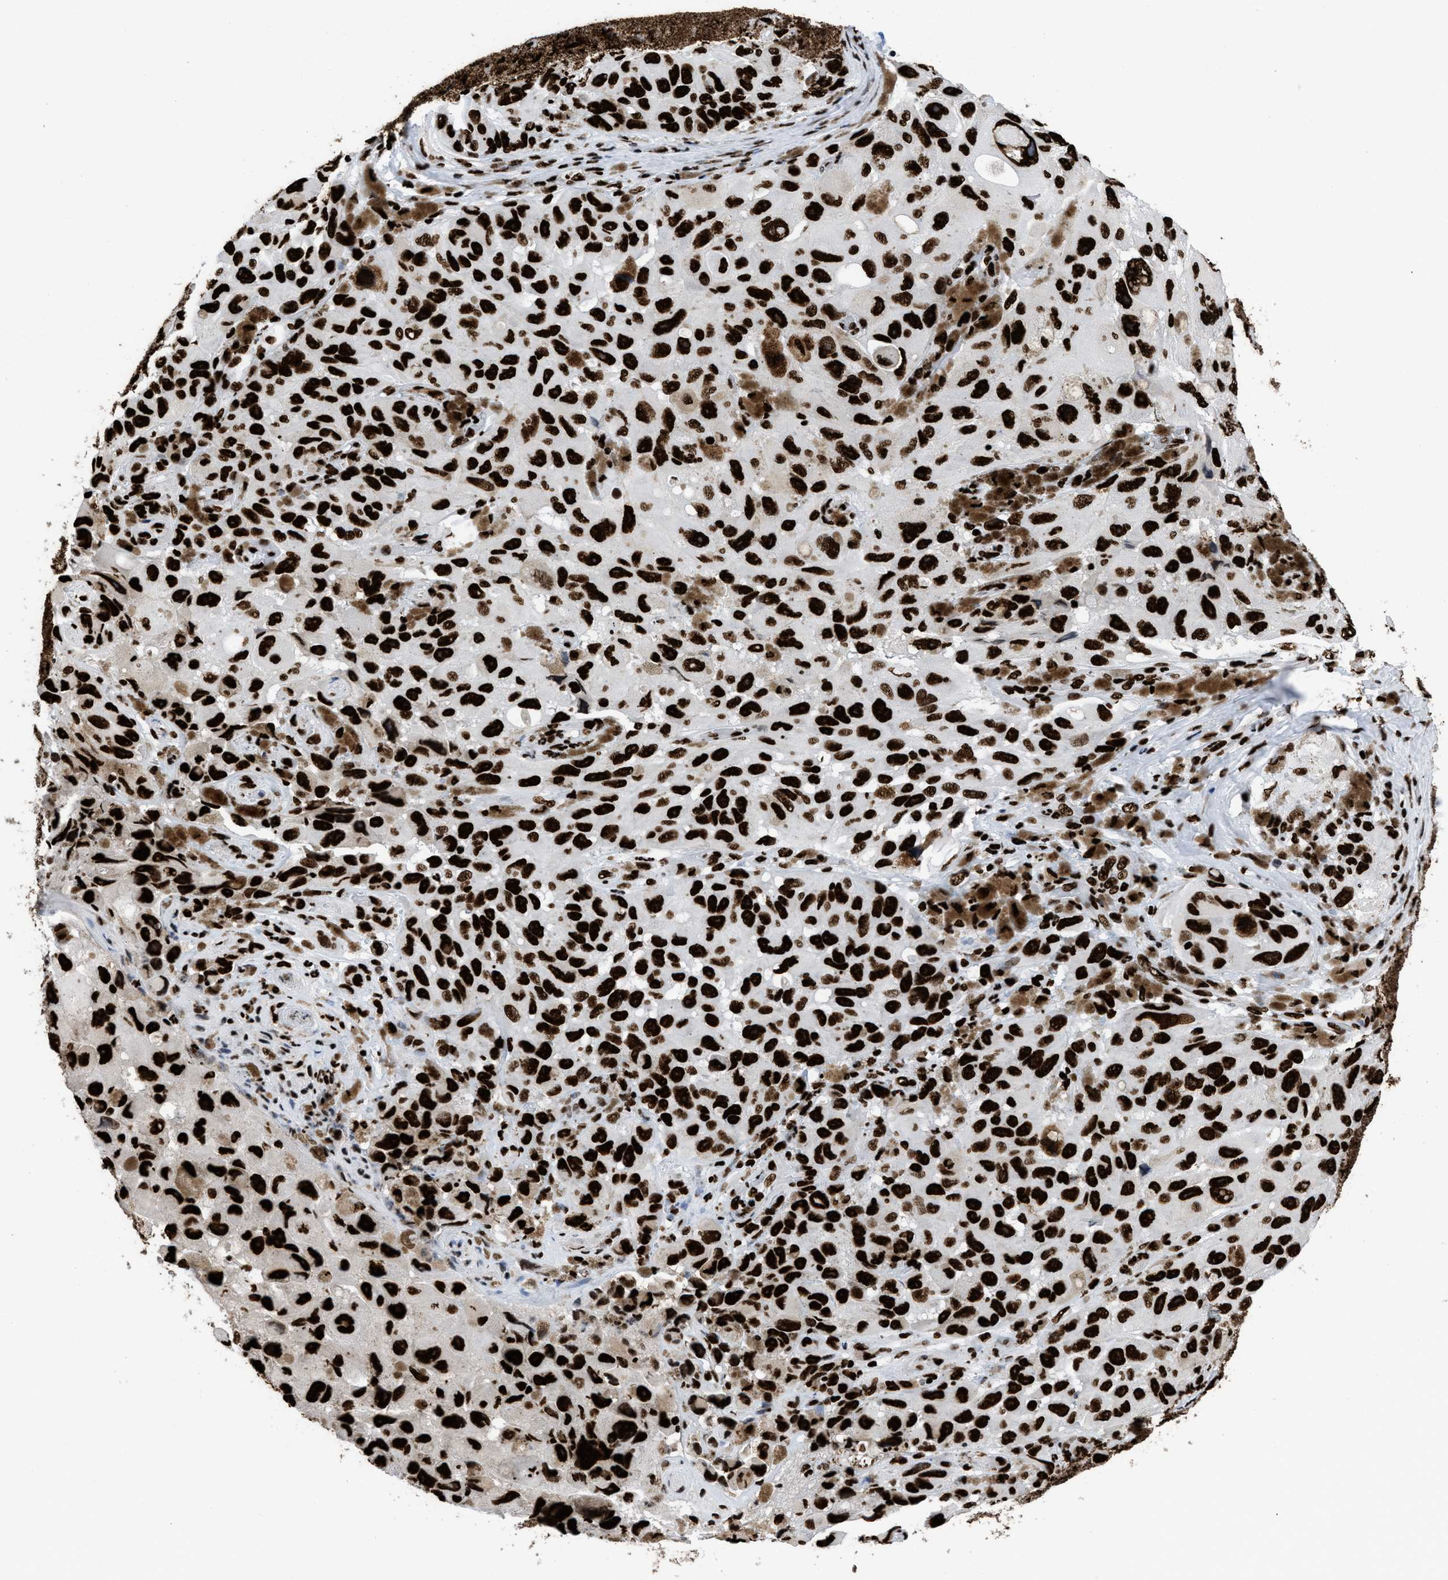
{"staining": {"intensity": "strong", "quantity": ">75%", "location": "nuclear"}, "tissue": "melanoma", "cell_type": "Tumor cells", "image_type": "cancer", "snomed": [{"axis": "morphology", "description": "Malignant melanoma, NOS"}, {"axis": "topography", "description": "Skin"}], "caption": "Protein expression analysis of human melanoma reveals strong nuclear staining in about >75% of tumor cells. (DAB IHC, brown staining for protein, blue staining for nuclei).", "gene": "HNRNPM", "patient": {"sex": "female", "age": 73}}